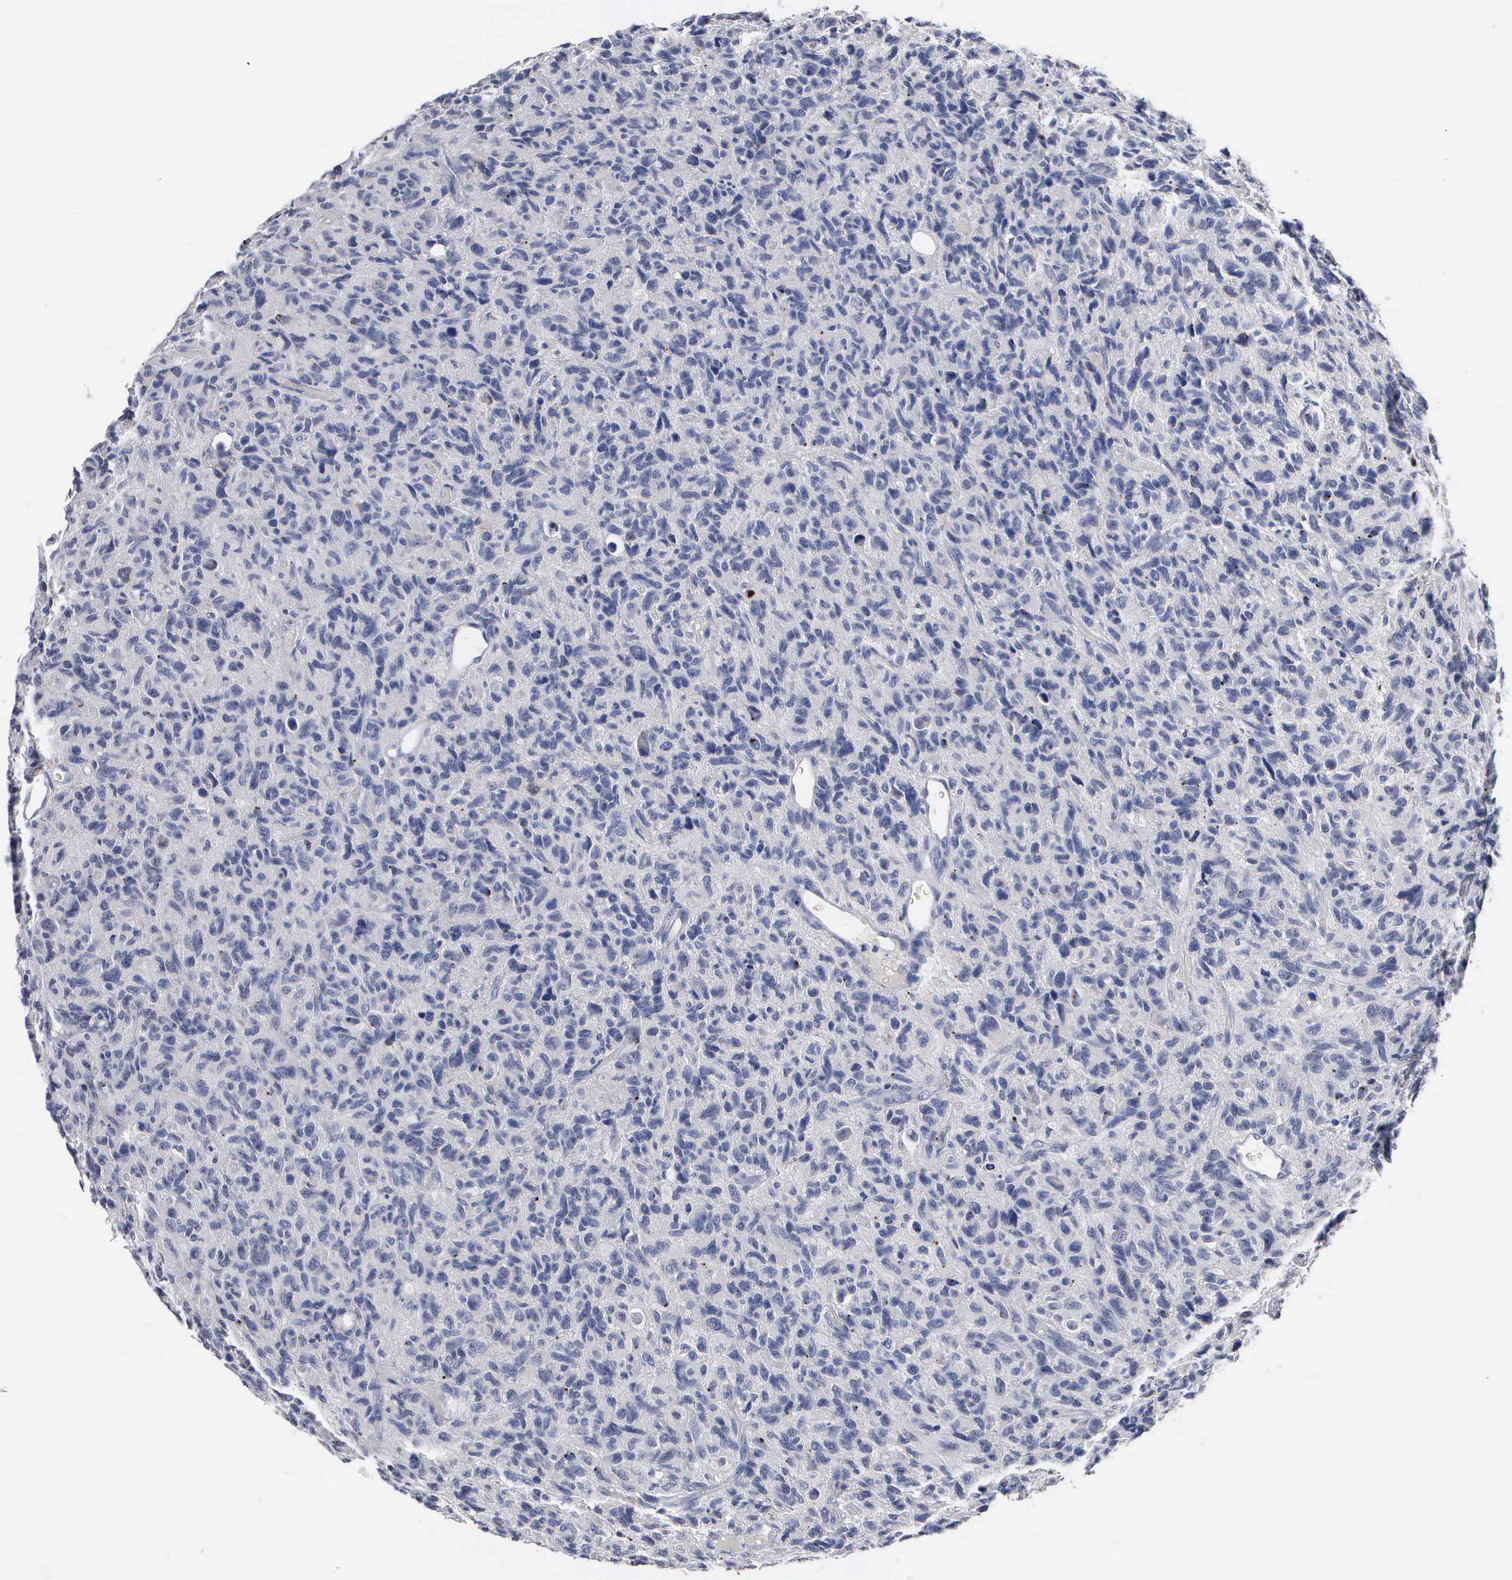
{"staining": {"intensity": "negative", "quantity": "none", "location": "none"}, "tissue": "glioma", "cell_type": "Tumor cells", "image_type": "cancer", "snomed": [{"axis": "morphology", "description": "Glioma, malignant, High grade"}, {"axis": "topography", "description": "Brain"}], "caption": "Immunohistochemistry histopathology image of high-grade glioma (malignant) stained for a protein (brown), which demonstrates no expression in tumor cells. Brightfield microscopy of immunohistochemistry (IHC) stained with DAB (brown) and hematoxylin (blue), captured at high magnification.", "gene": "ASPHD2", "patient": {"sex": "female", "age": 60}}